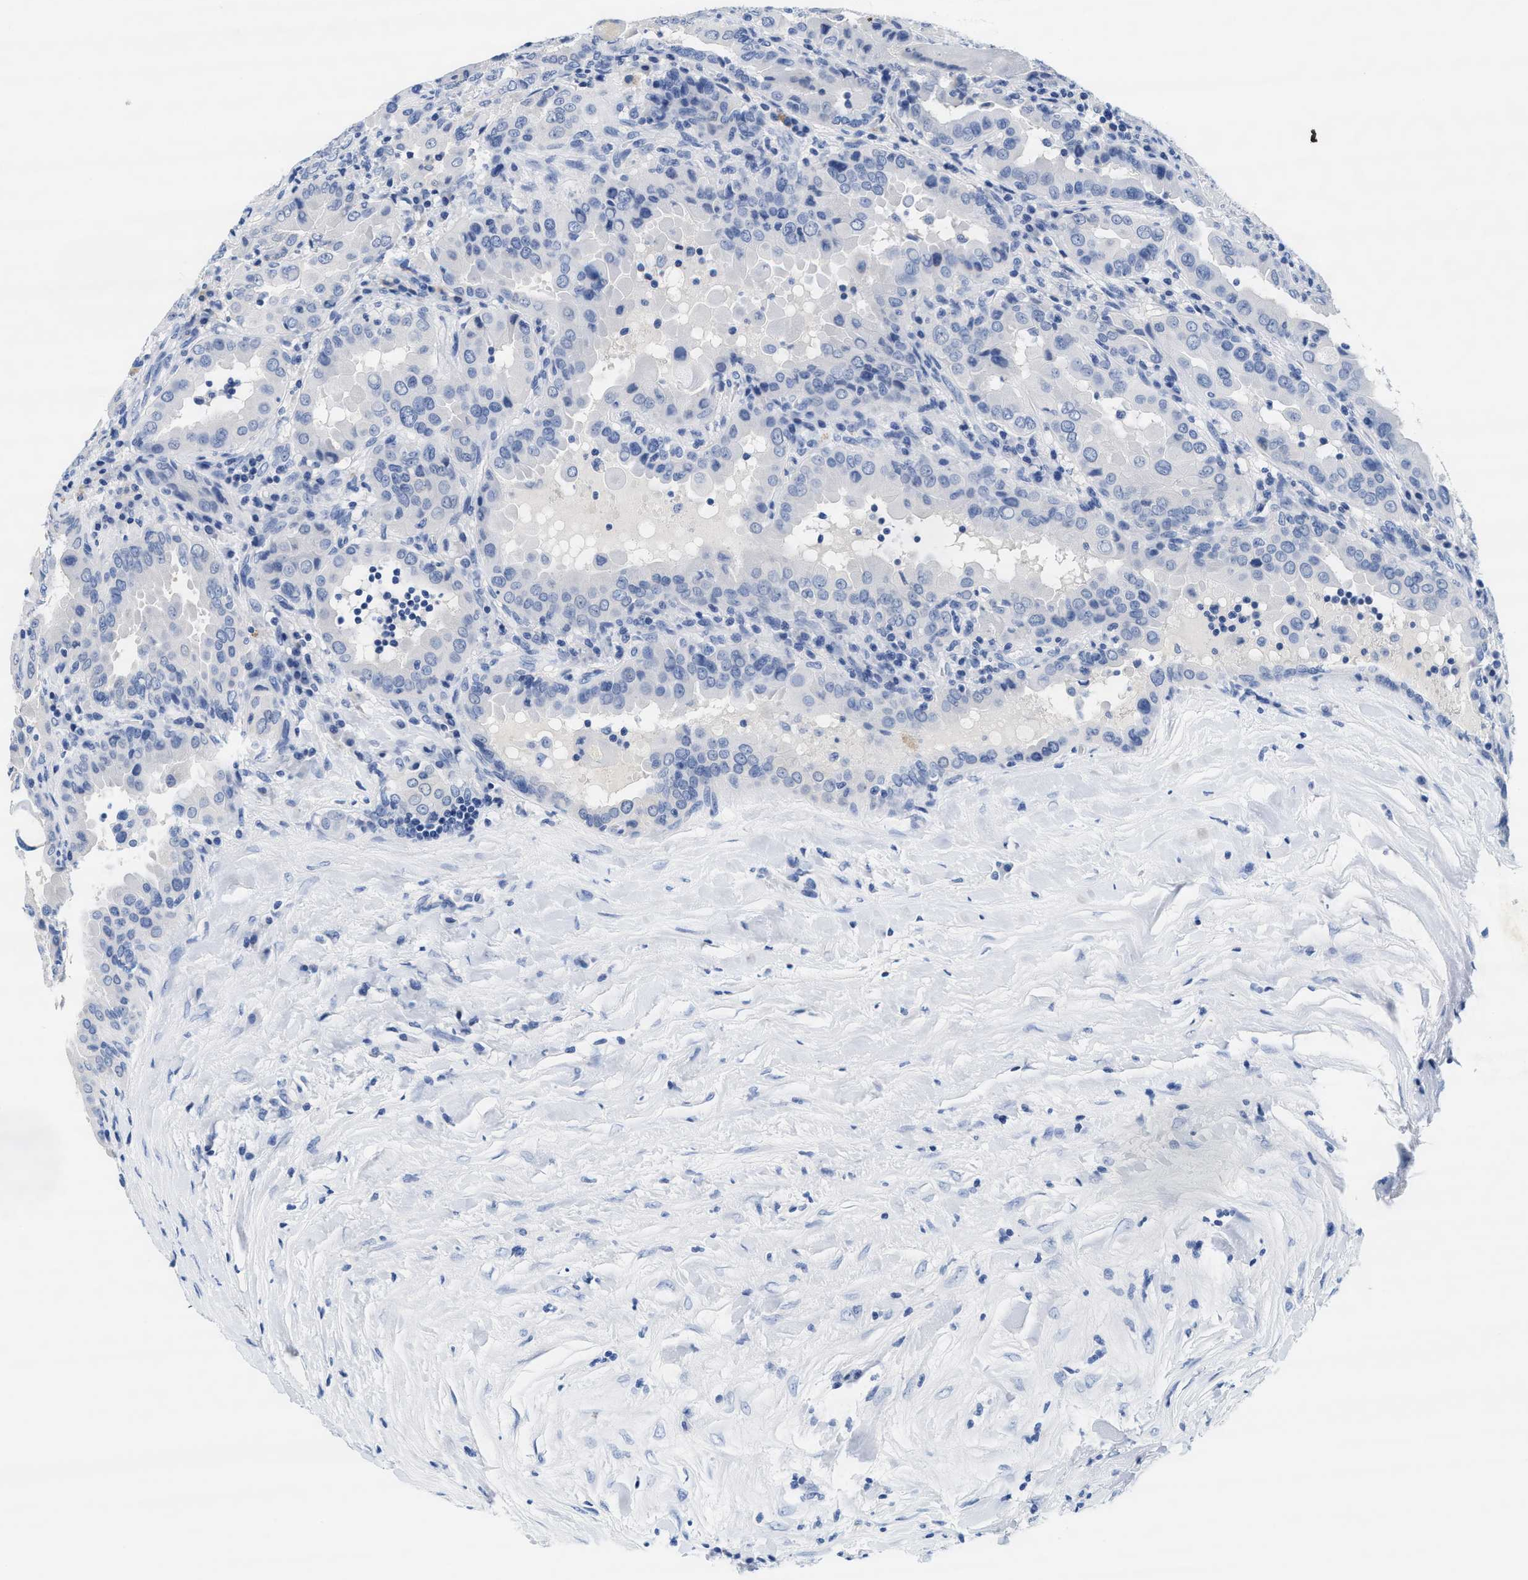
{"staining": {"intensity": "negative", "quantity": "none", "location": "none"}, "tissue": "thyroid cancer", "cell_type": "Tumor cells", "image_type": "cancer", "snomed": [{"axis": "morphology", "description": "Papillary adenocarcinoma, NOS"}, {"axis": "topography", "description": "Thyroid gland"}], "caption": "An immunohistochemistry image of thyroid cancer is shown. There is no staining in tumor cells of thyroid cancer.", "gene": "TTC3", "patient": {"sex": "male", "age": 33}}